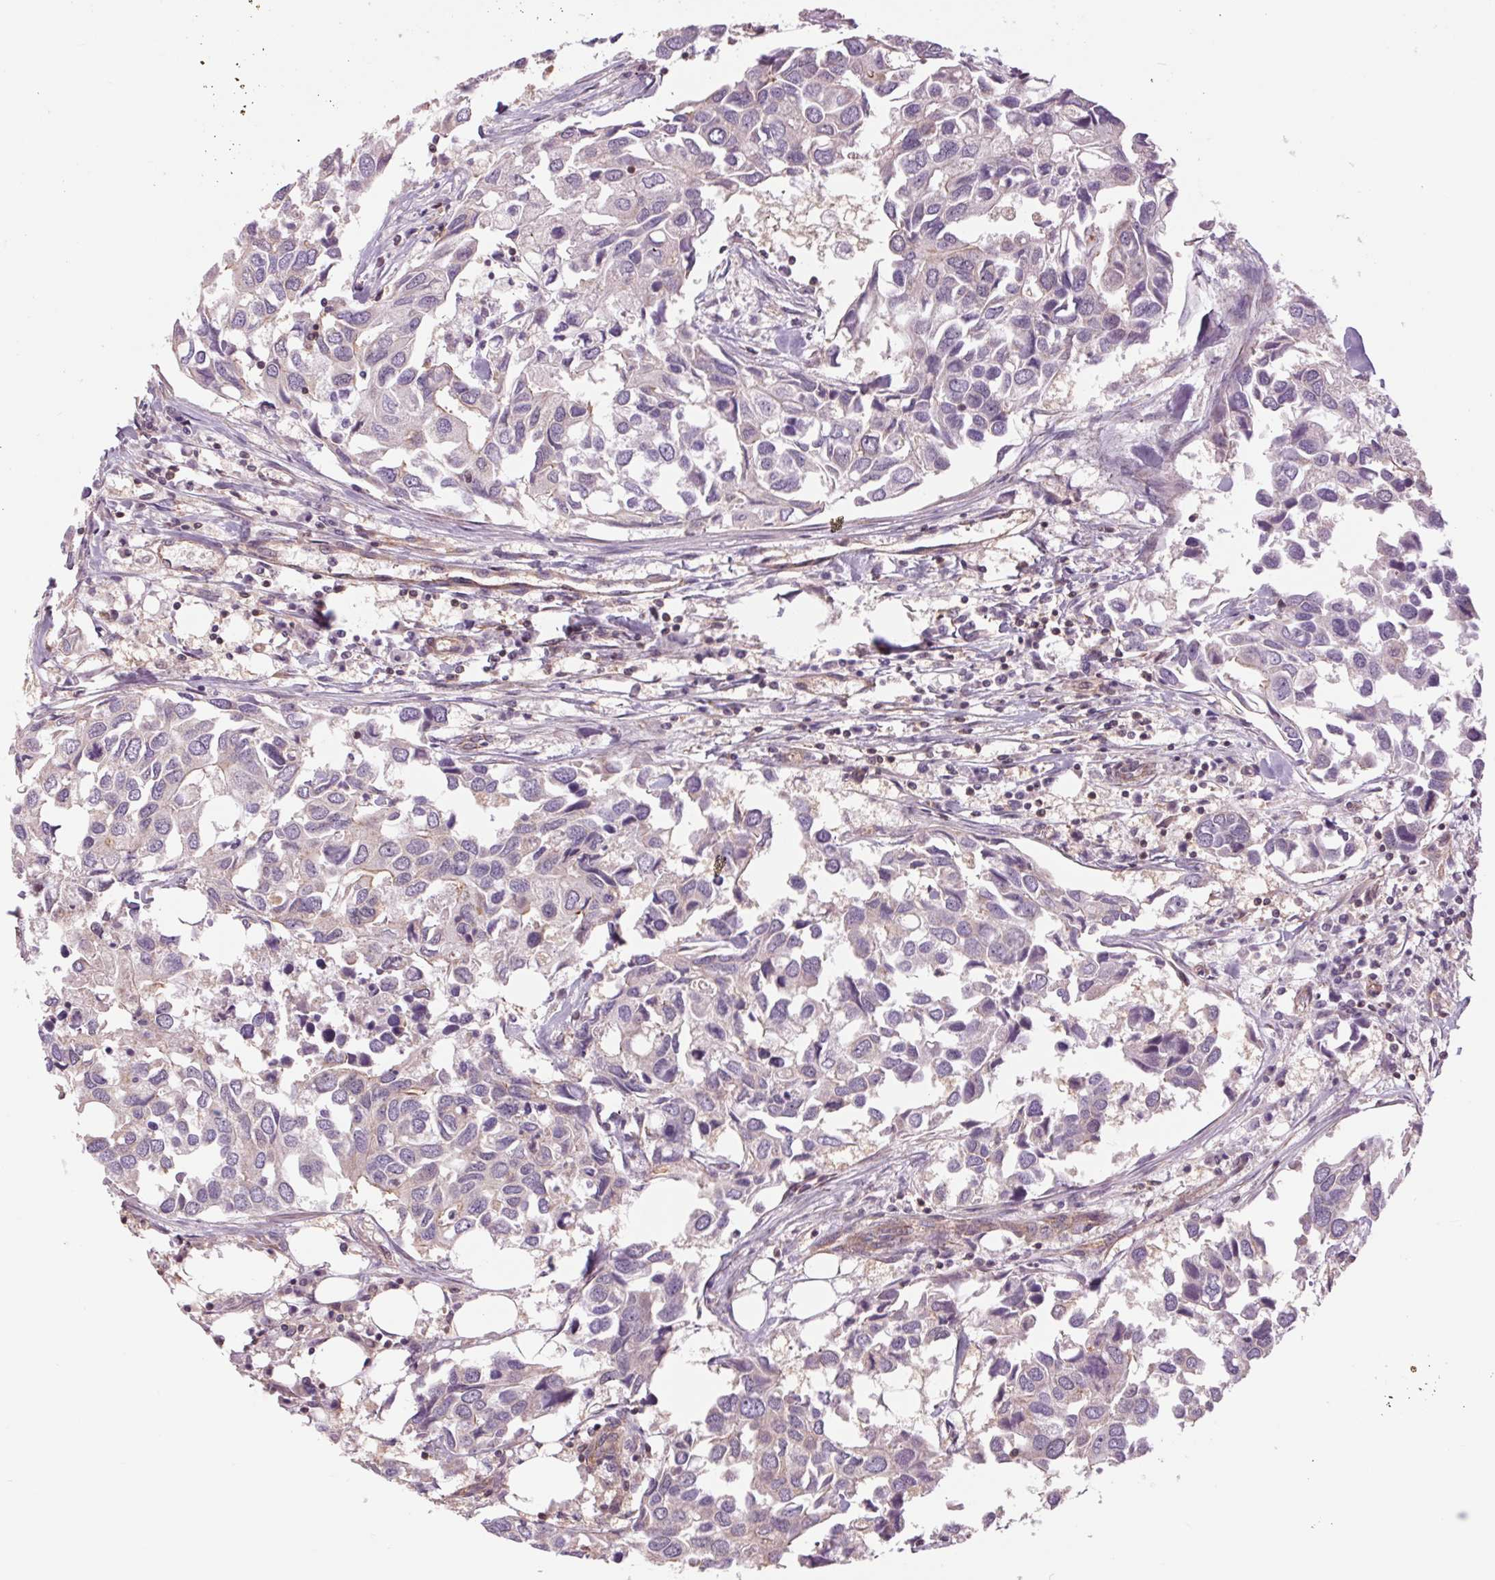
{"staining": {"intensity": "weak", "quantity": "<25%", "location": "cytoplasmic/membranous"}, "tissue": "breast cancer", "cell_type": "Tumor cells", "image_type": "cancer", "snomed": [{"axis": "morphology", "description": "Duct carcinoma"}, {"axis": "topography", "description": "Breast"}], "caption": "This histopathology image is of breast cancer (intraductal carcinoma) stained with immunohistochemistry to label a protein in brown with the nuclei are counter-stained blue. There is no positivity in tumor cells.", "gene": "SH3RF2", "patient": {"sex": "female", "age": 83}}